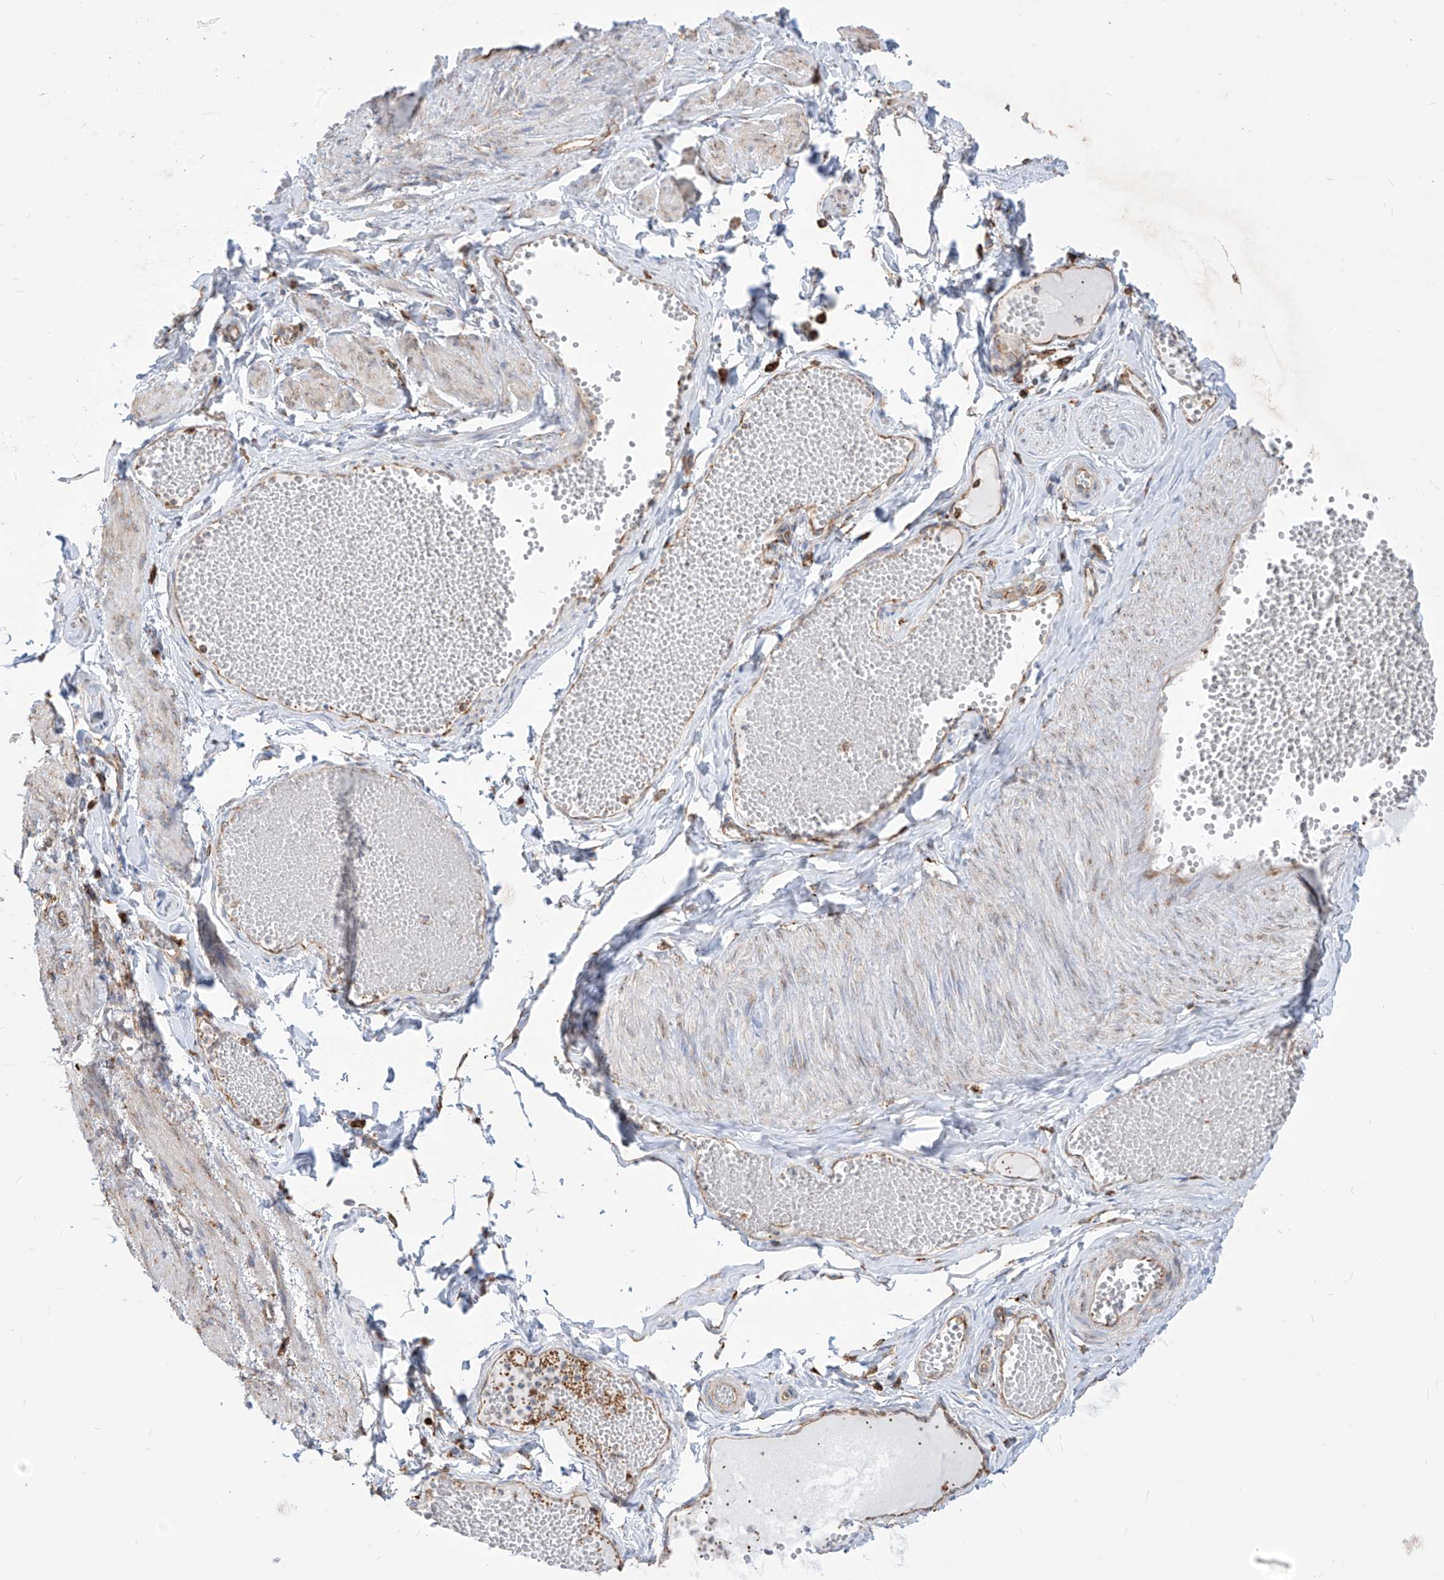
{"staining": {"intensity": "negative", "quantity": "none", "location": "none"}, "tissue": "adipose tissue", "cell_type": "Adipocytes", "image_type": "normal", "snomed": [{"axis": "morphology", "description": "Normal tissue, NOS"}, {"axis": "topography", "description": "Smooth muscle"}, {"axis": "topography", "description": "Peripheral nerve tissue"}], "caption": "IHC of normal adipose tissue shows no positivity in adipocytes. The staining is performed using DAB brown chromogen with nuclei counter-stained in using hematoxylin.", "gene": "PDIA6", "patient": {"sex": "female", "age": 39}}